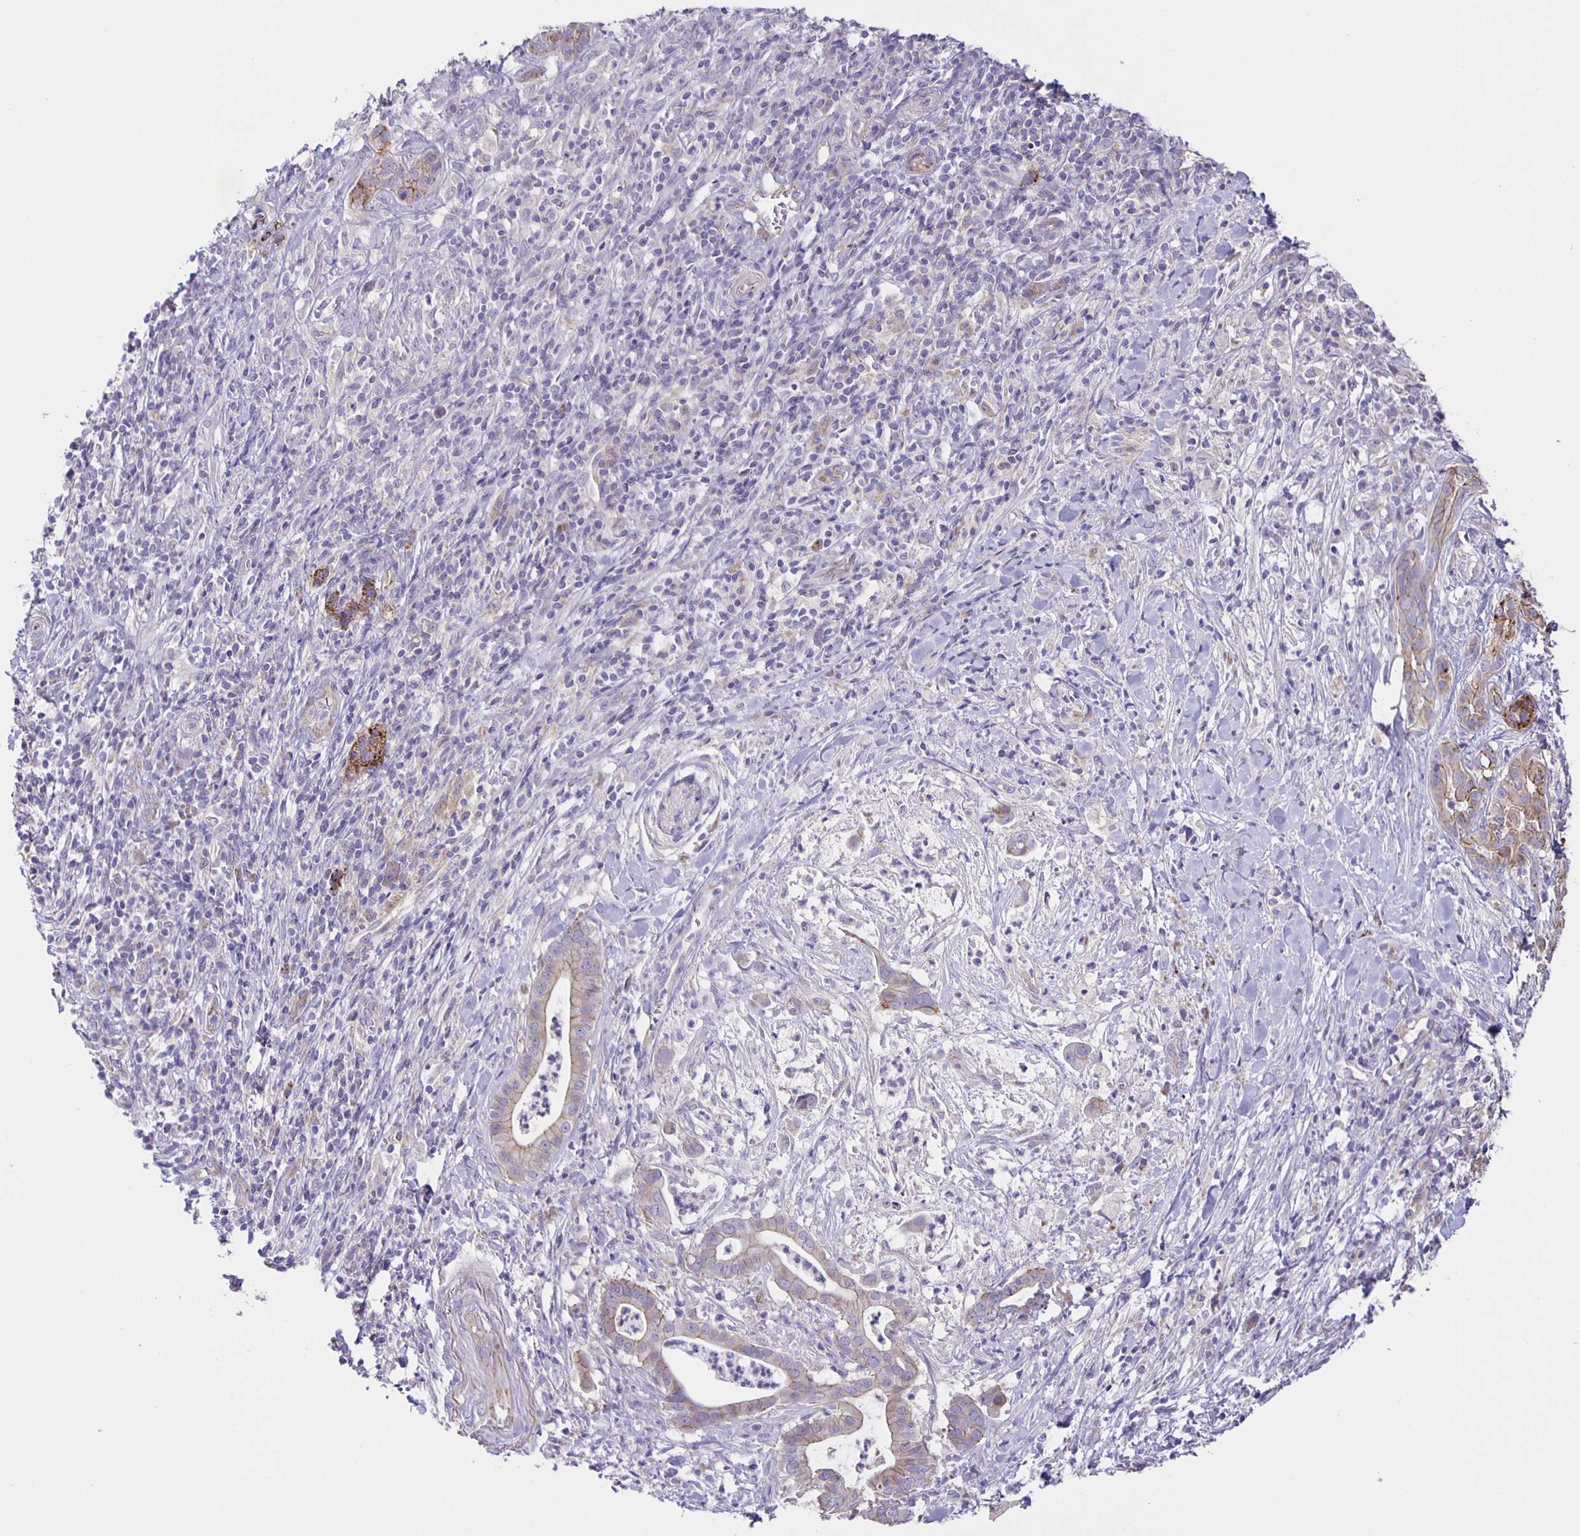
{"staining": {"intensity": "weak", "quantity": "<25%", "location": "cytoplasmic/membranous"}, "tissue": "pancreatic cancer", "cell_type": "Tumor cells", "image_type": "cancer", "snomed": [{"axis": "morphology", "description": "Adenocarcinoma, NOS"}, {"axis": "topography", "description": "Pancreas"}], "caption": "High power microscopy micrograph of an IHC histopathology image of pancreatic cancer, revealing no significant staining in tumor cells.", "gene": "JMJD4", "patient": {"sex": "male", "age": 61}}